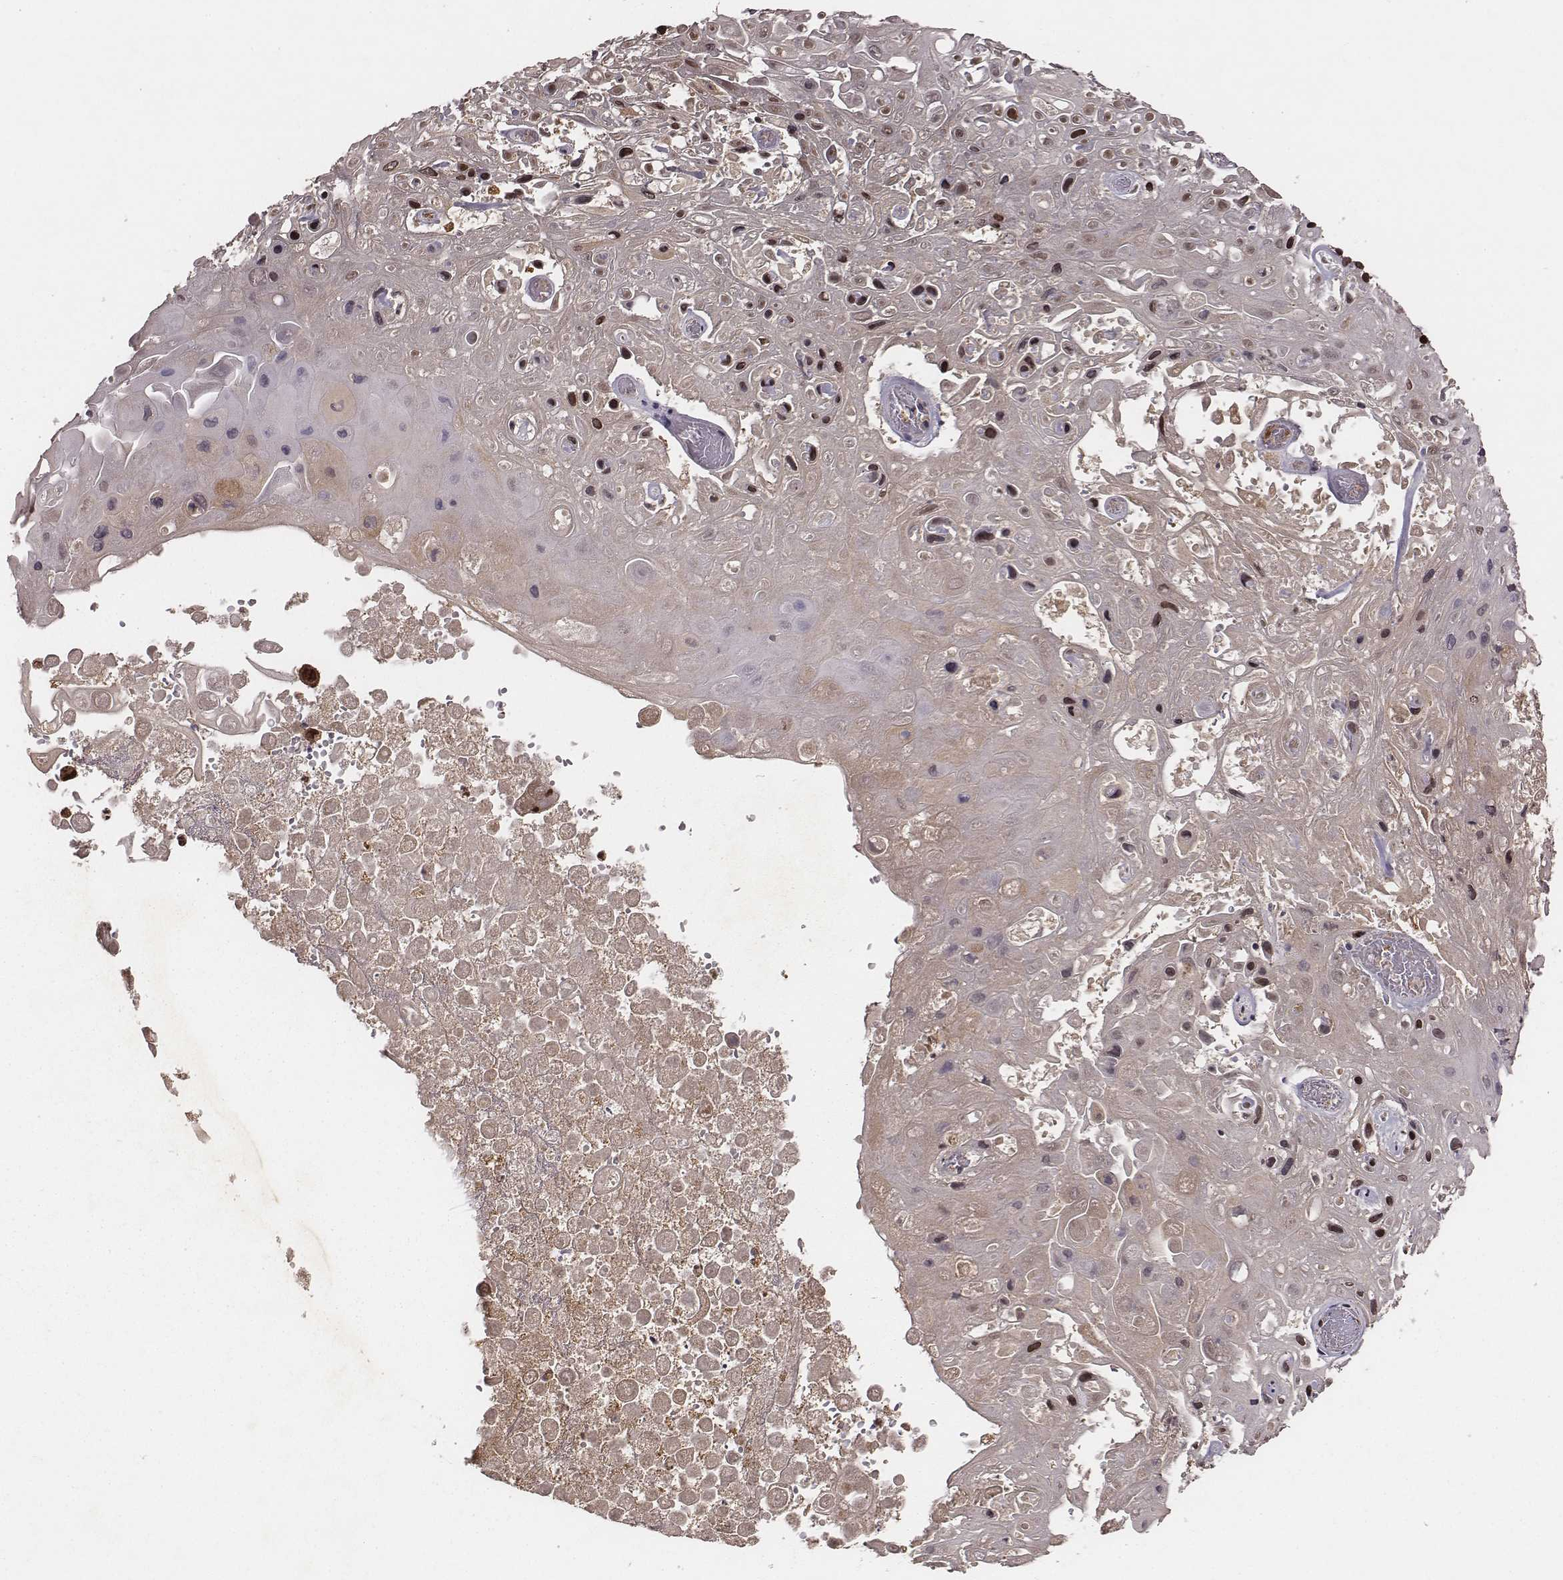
{"staining": {"intensity": "strong", "quantity": ">75%", "location": "cytoplasmic/membranous,nuclear"}, "tissue": "skin cancer", "cell_type": "Tumor cells", "image_type": "cancer", "snomed": [{"axis": "morphology", "description": "Squamous cell carcinoma, NOS"}, {"axis": "topography", "description": "Skin"}], "caption": "DAB (3,3'-diaminobenzidine) immunohistochemical staining of human skin cancer reveals strong cytoplasmic/membranous and nuclear protein positivity in about >75% of tumor cells.", "gene": "NFX1", "patient": {"sex": "male", "age": 82}}